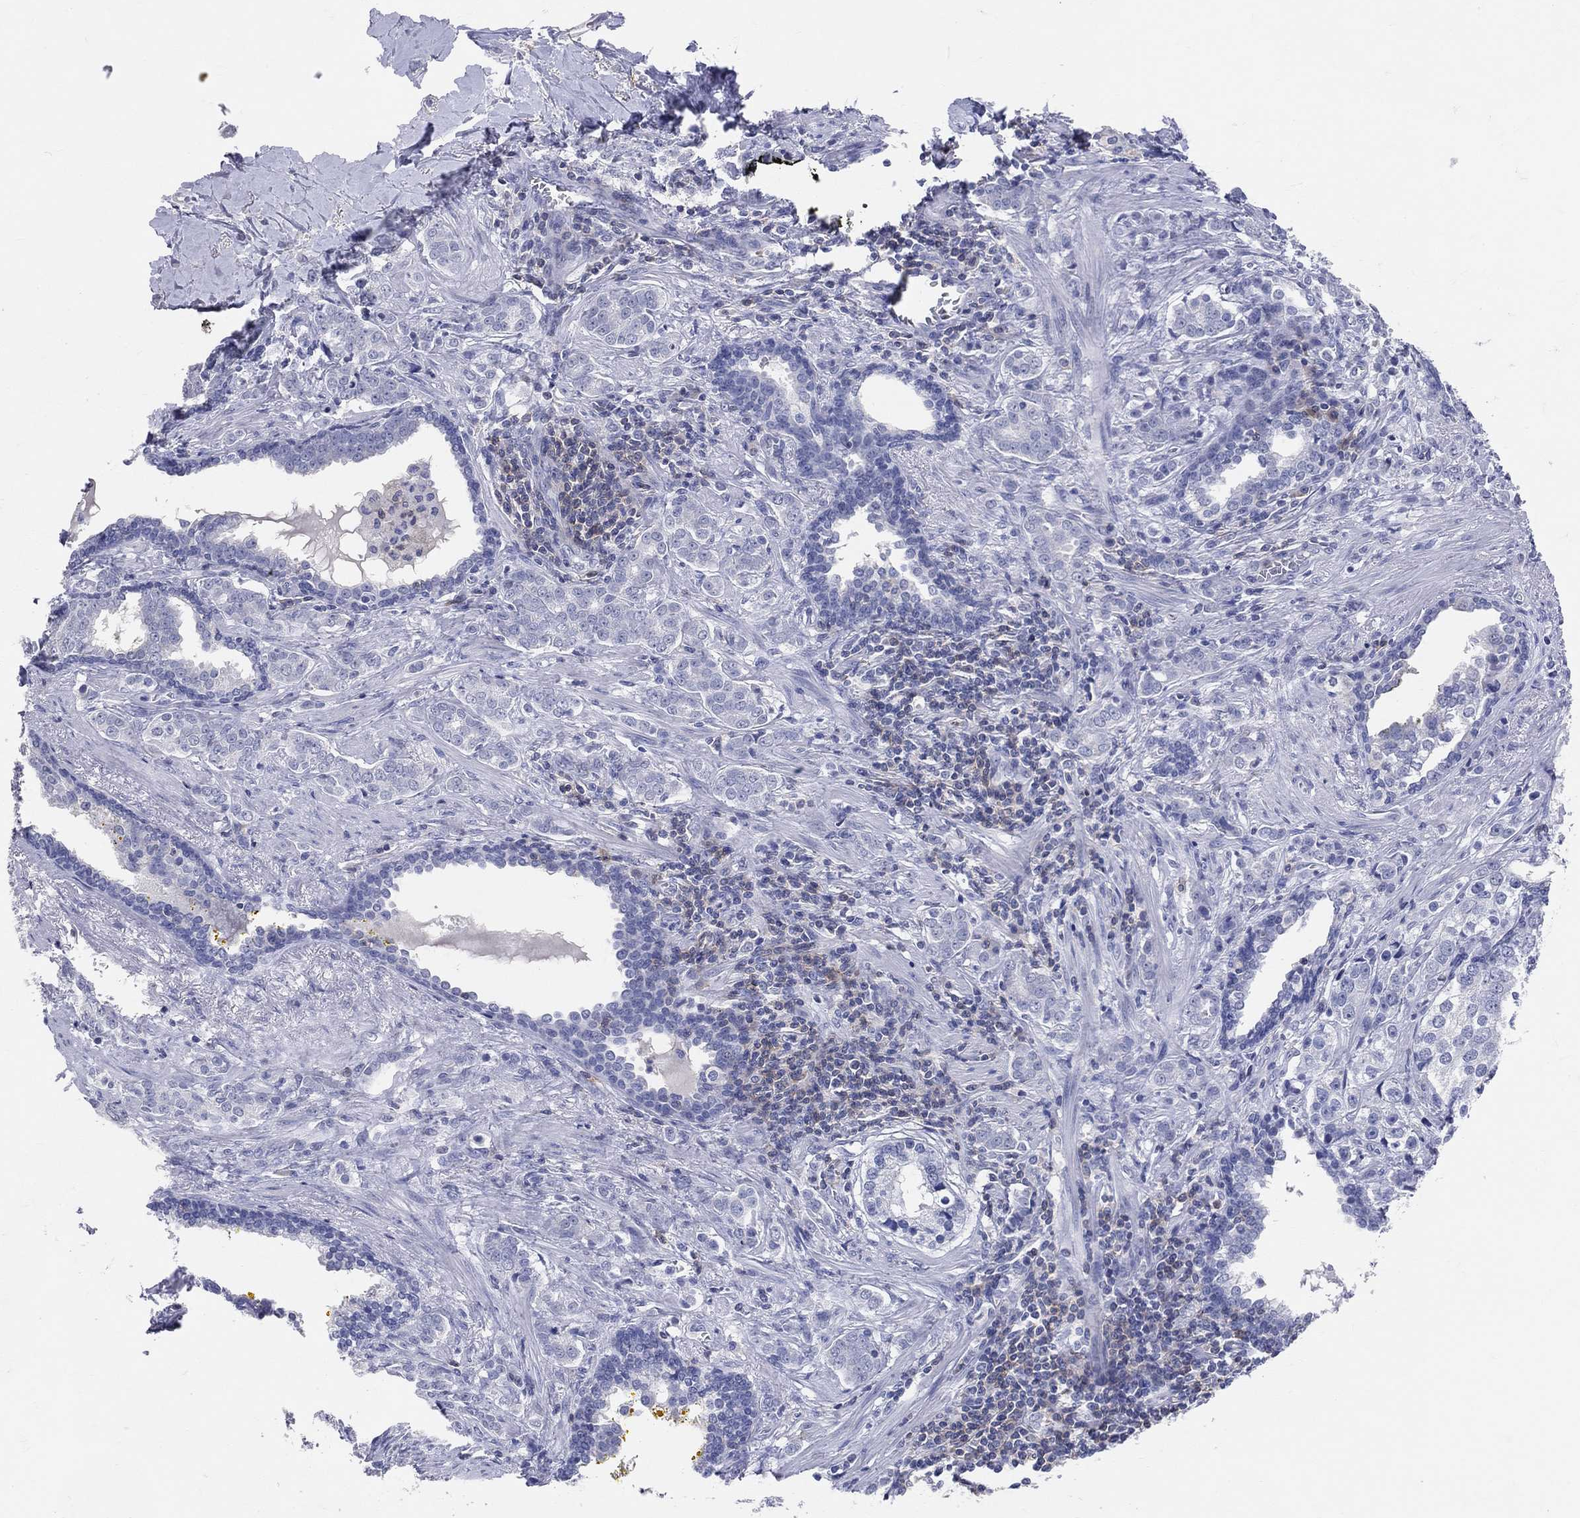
{"staining": {"intensity": "negative", "quantity": "none", "location": "none"}, "tissue": "prostate cancer", "cell_type": "Tumor cells", "image_type": "cancer", "snomed": [{"axis": "morphology", "description": "Adenocarcinoma, NOS"}, {"axis": "topography", "description": "Prostate and seminal vesicle, NOS"}], "caption": "Image shows no protein expression in tumor cells of prostate cancer tissue.", "gene": "LAT", "patient": {"sex": "male", "age": 63}}